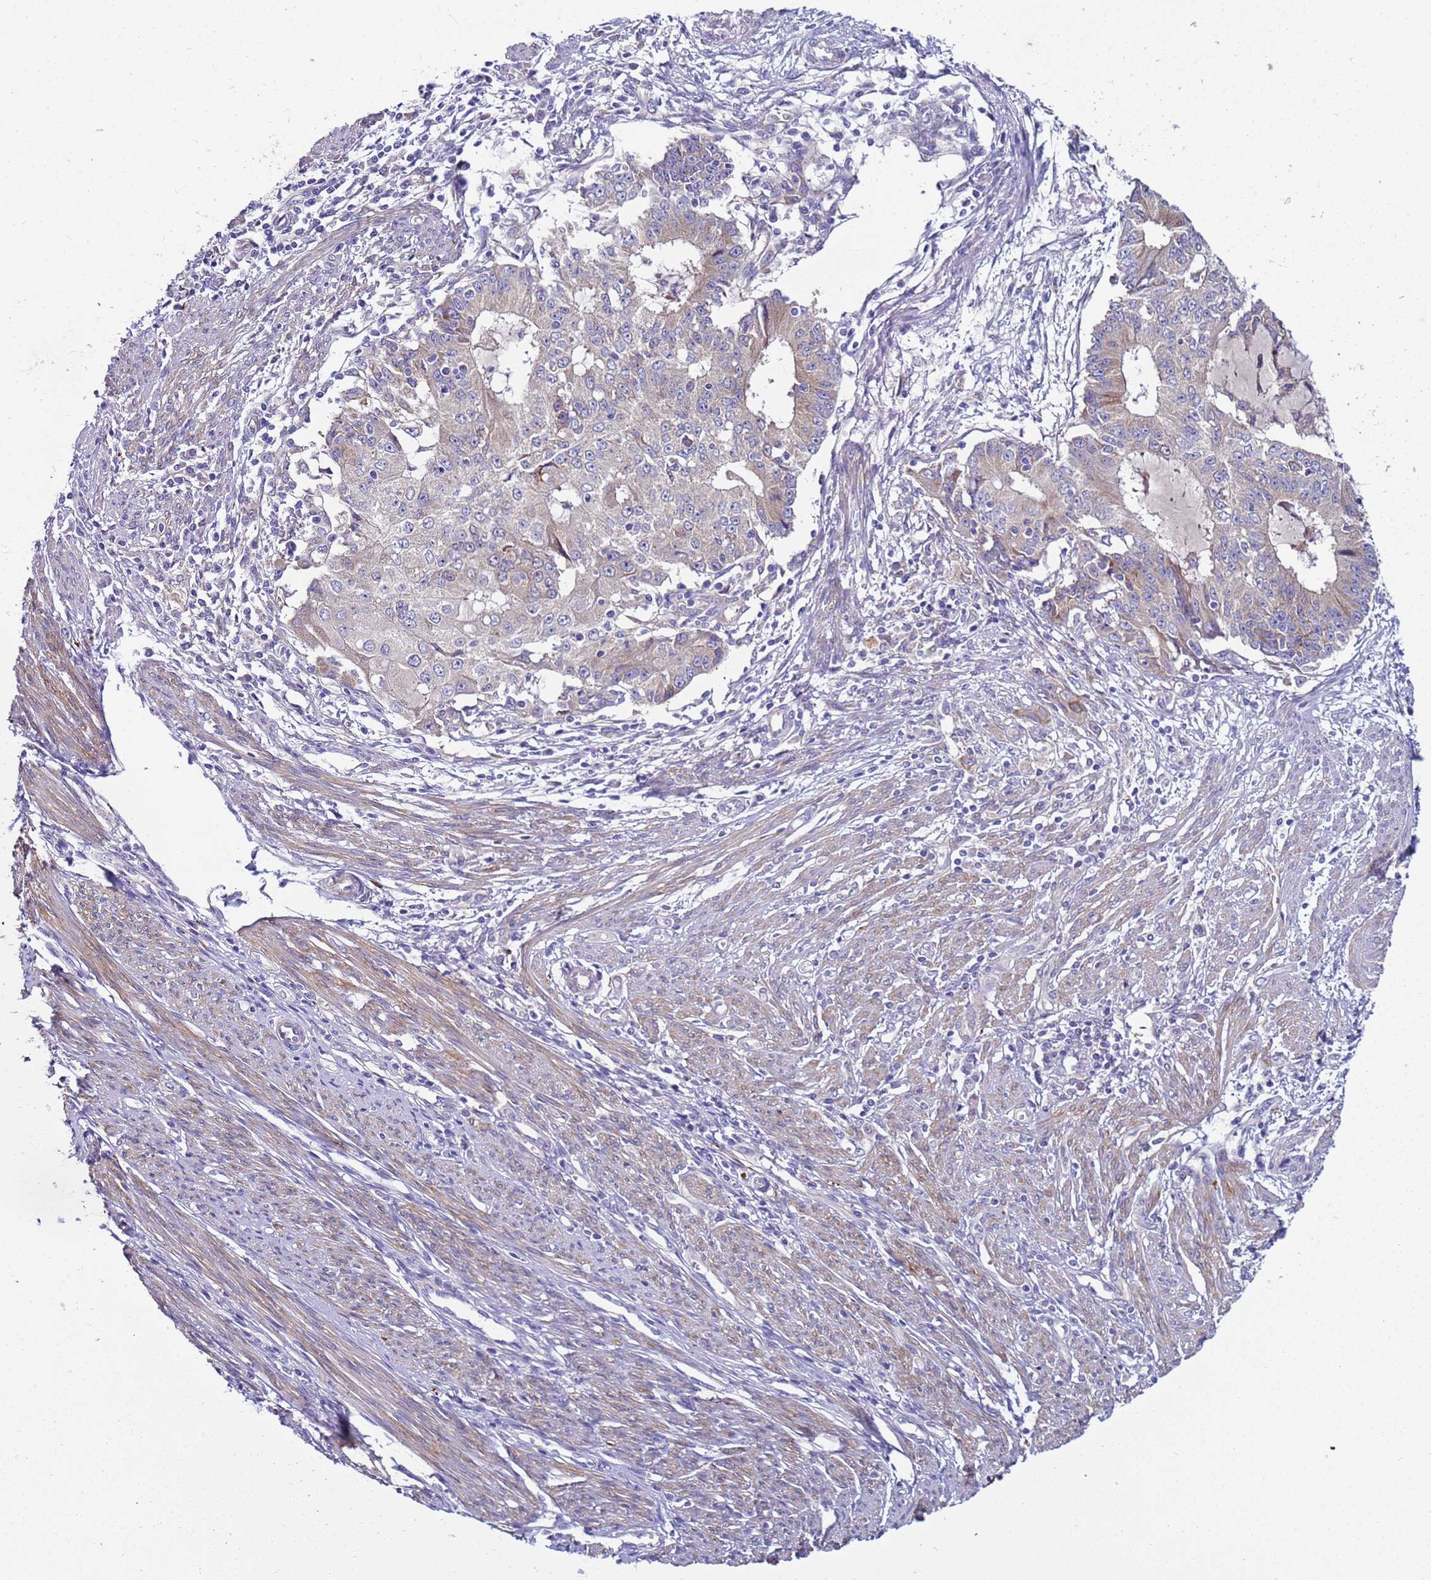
{"staining": {"intensity": "weak", "quantity": "<25%", "location": "cytoplasmic/membranous"}, "tissue": "endometrial cancer", "cell_type": "Tumor cells", "image_type": "cancer", "snomed": [{"axis": "morphology", "description": "Adenocarcinoma, NOS"}, {"axis": "topography", "description": "Endometrium"}], "caption": "High power microscopy image of an immunohistochemistry micrograph of endometrial cancer (adenocarcinoma), revealing no significant positivity in tumor cells.", "gene": "PAQR7", "patient": {"sex": "female", "age": 56}}